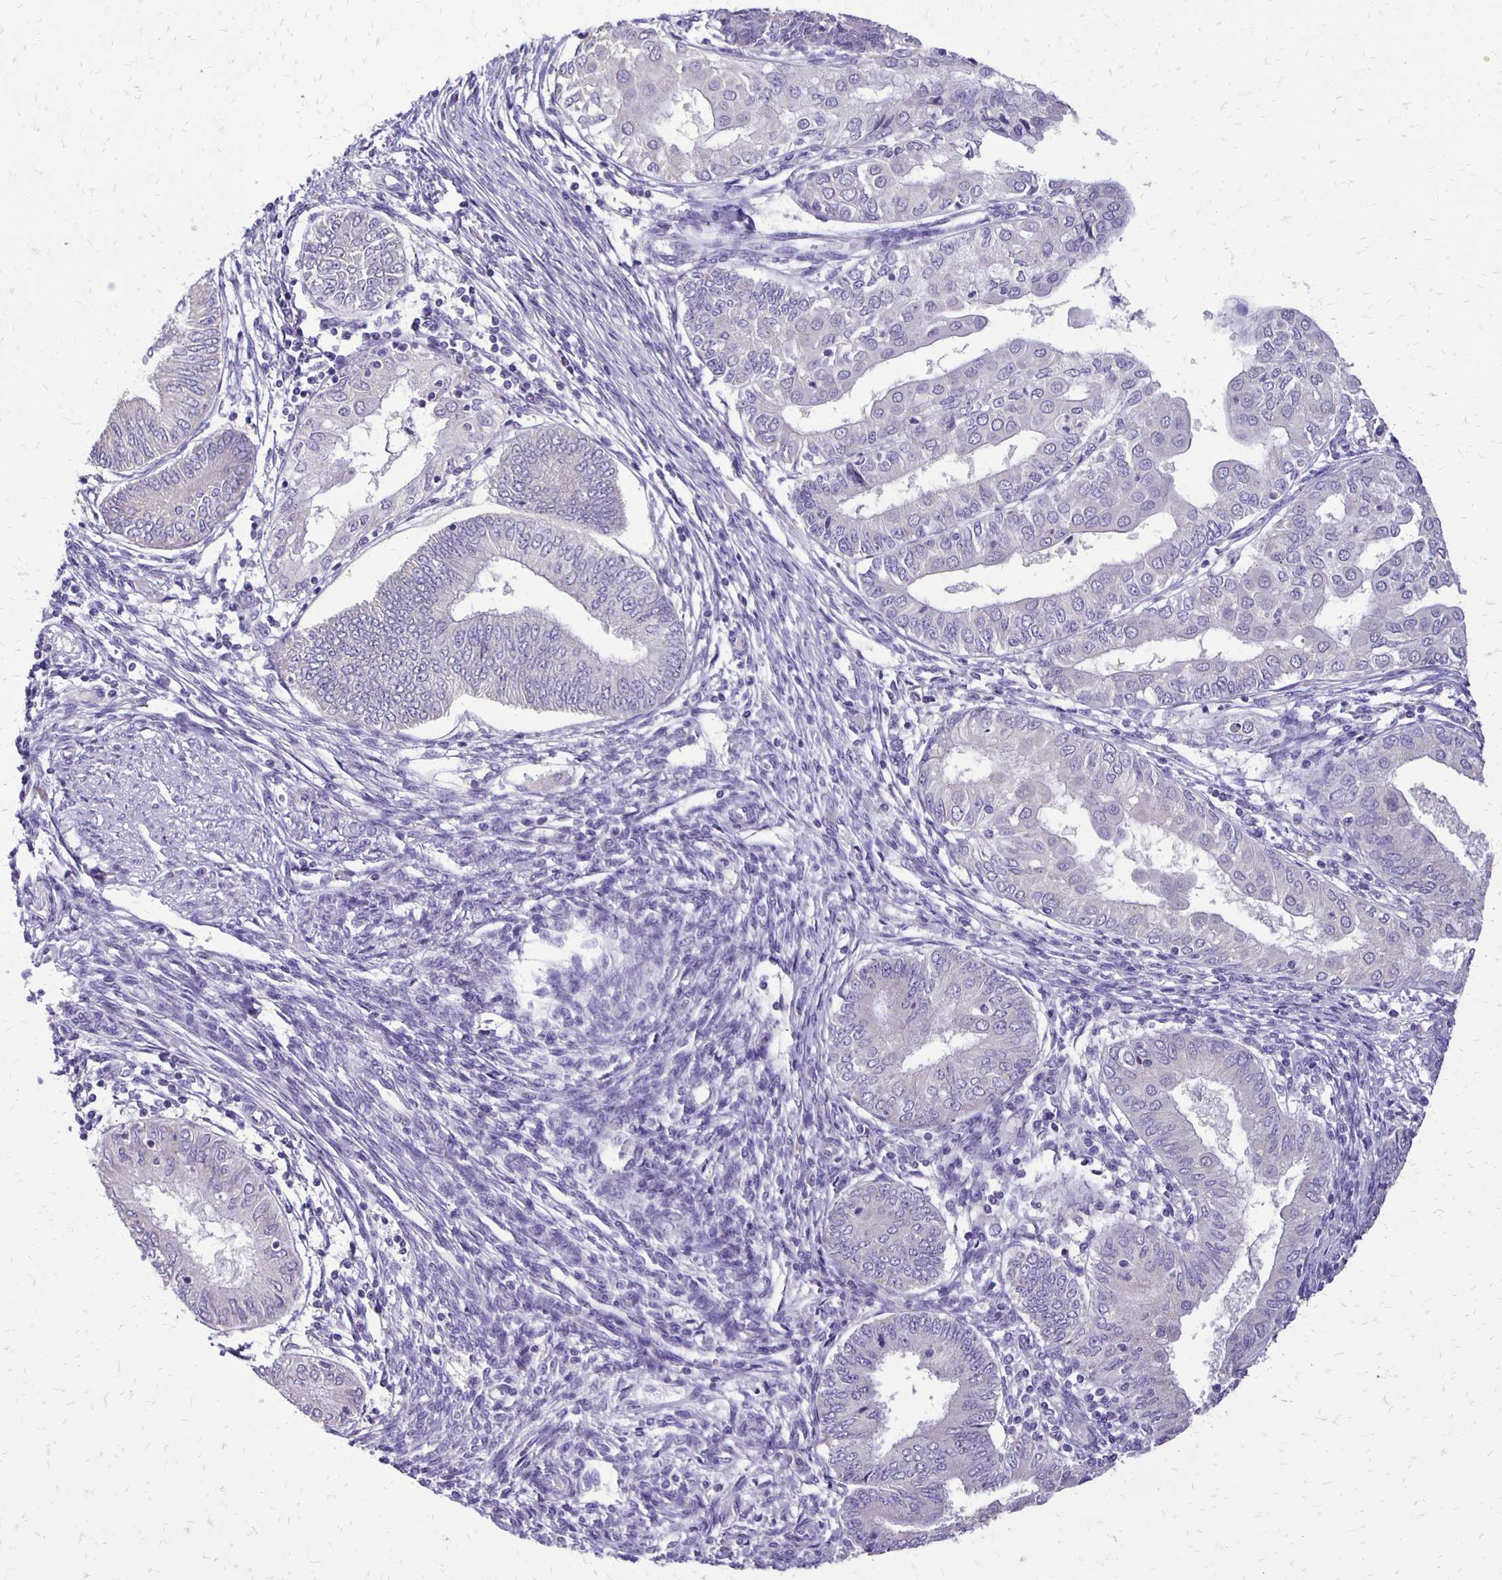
{"staining": {"intensity": "negative", "quantity": "none", "location": "none"}, "tissue": "endometrial cancer", "cell_type": "Tumor cells", "image_type": "cancer", "snomed": [{"axis": "morphology", "description": "Adenocarcinoma, NOS"}, {"axis": "topography", "description": "Endometrium"}], "caption": "This micrograph is of endometrial cancer stained with immunohistochemistry (IHC) to label a protein in brown with the nuclei are counter-stained blue. There is no expression in tumor cells.", "gene": "ANKRD45", "patient": {"sex": "female", "age": 68}}